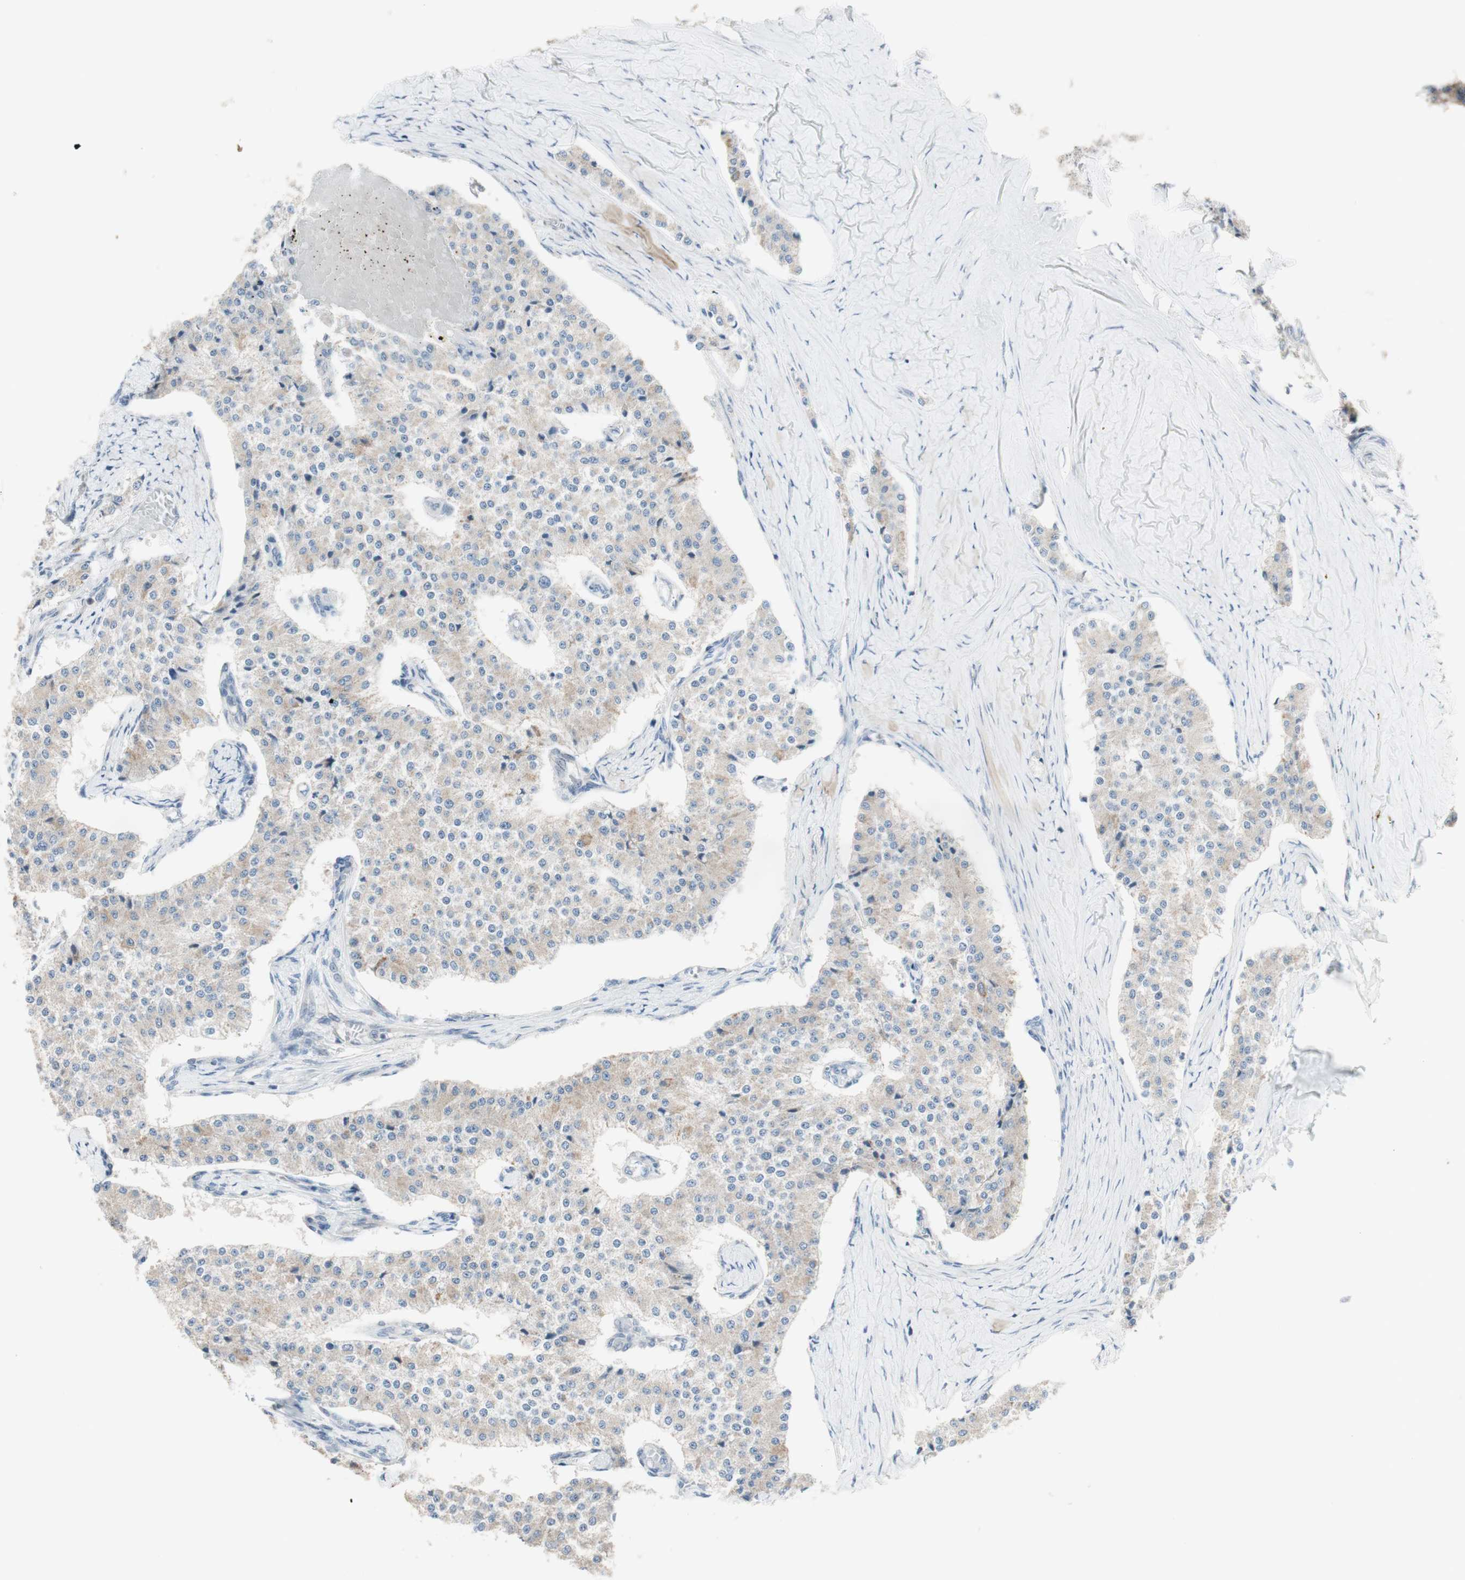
{"staining": {"intensity": "weak", "quantity": "25%-75%", "location": "cytoplasmic/membranous"}, "tissue": "carcinoid", "cell_type": "Tumor cells", "image_type": "cancer", "snomed": [{"axis": "morphology", "description": "Carcinoid, malignant, NOS"}, {"axis": "topography", "description": "Colon"}], "caption": "Immunohistochemistry image of neoplastic tissue: carcinoid stained using IHC reveals low levels of weak protein expression localized specifically in the cytoplasmic/membranous of tumor cells, appearing as a cytoplasmic/membranous brown color.", "gene": "C3orf52", "patient": {"sex": "female", "age": 52}}